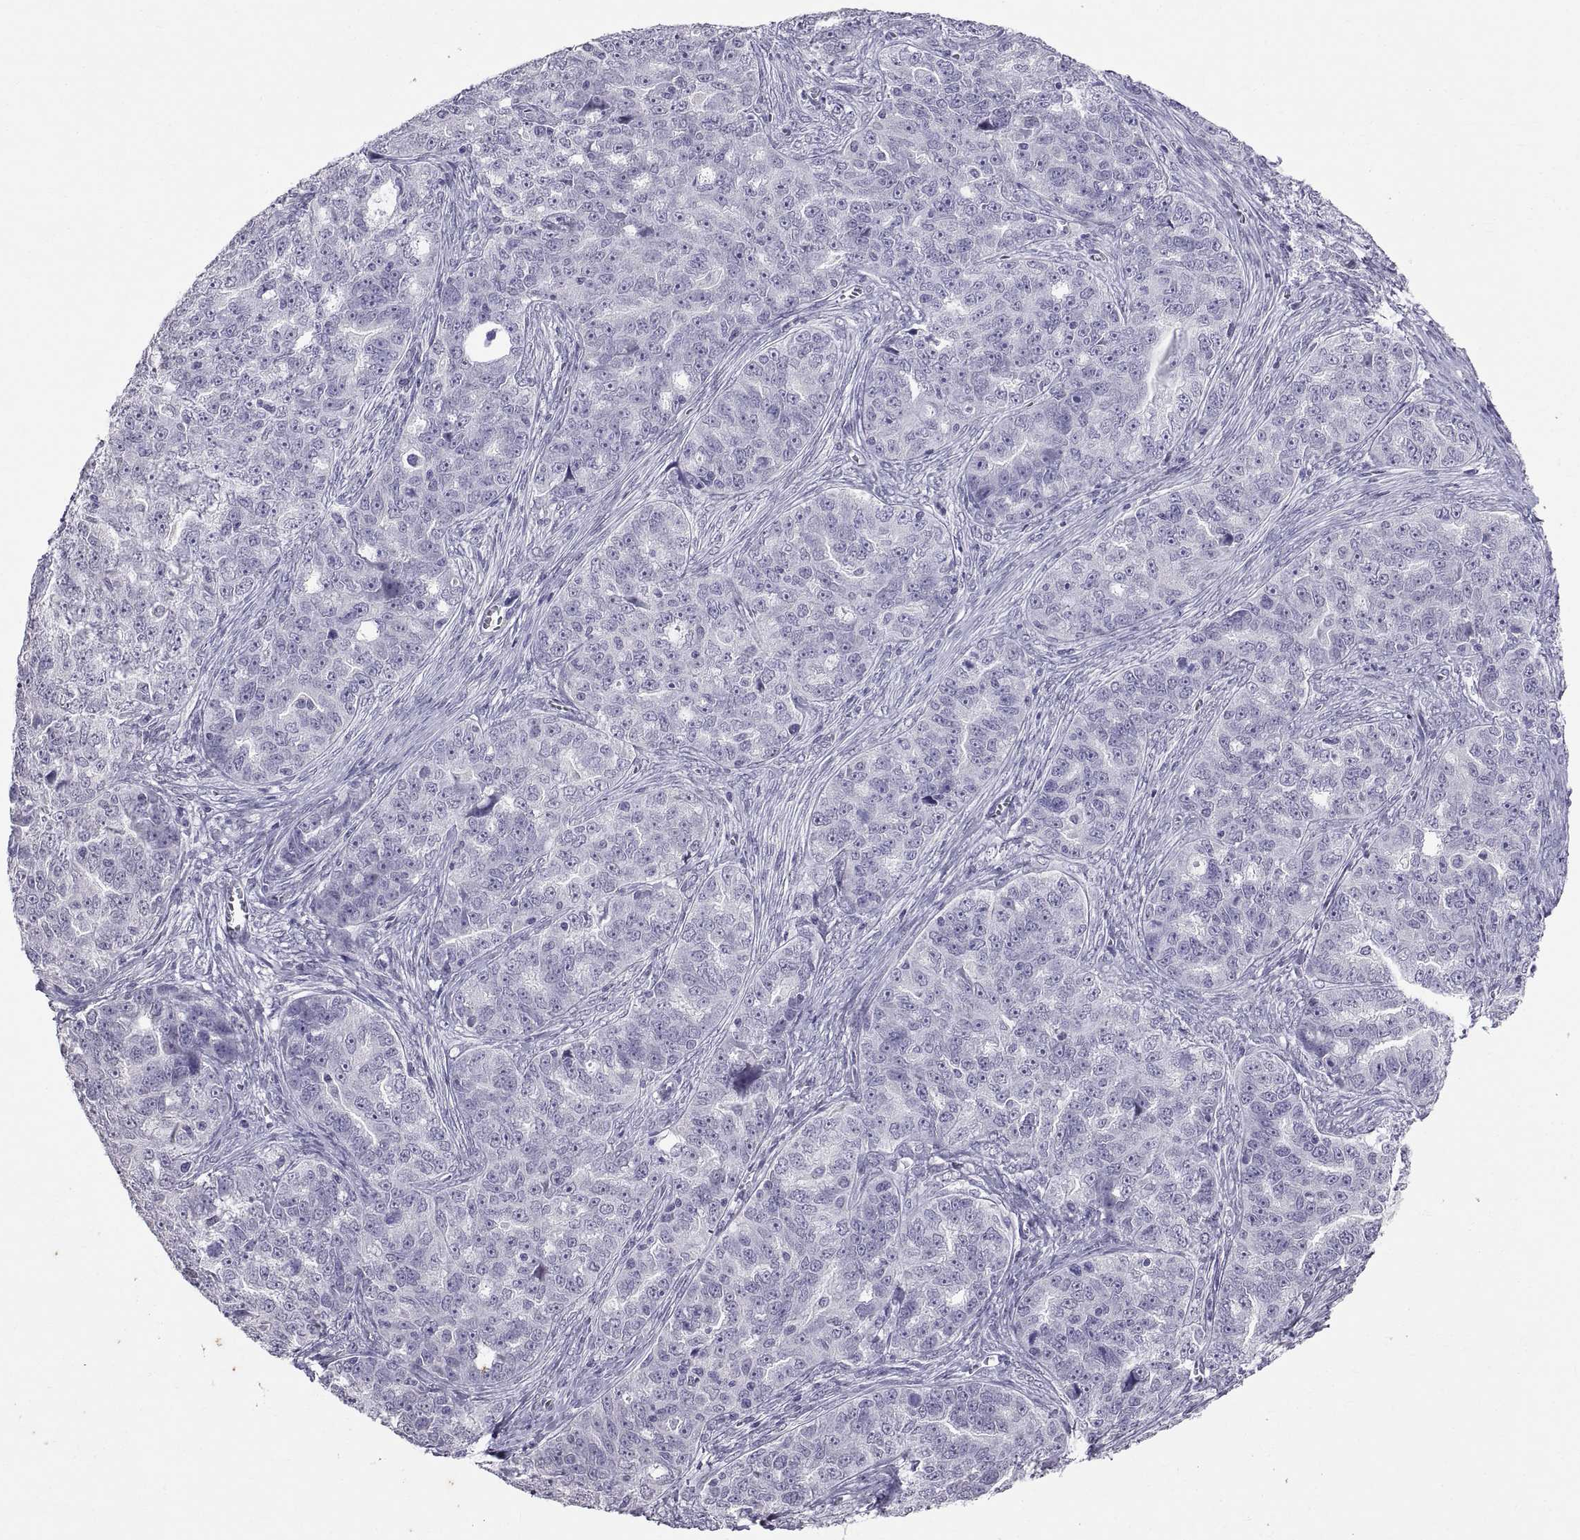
{"staining": {"intensity": "negative", "quantity": "none", "location": "none"}, "tissue": "ovarian cancer", "cell_type": "Tumor cells", "image_type": "cancer", "snomed": [{"axis": "morphology", "description": "Cystadenocarcinoma, serous, NOS"}, {"axis": "topography", "description": "Ovary"}], "caption": "Protein analysis of ovarian cancer (serous cystadenocarcinoma) demonstrates no significant staining in tumor cells.", "gene": "KRT77", "patient": {"sex": "female", "age": 51}}